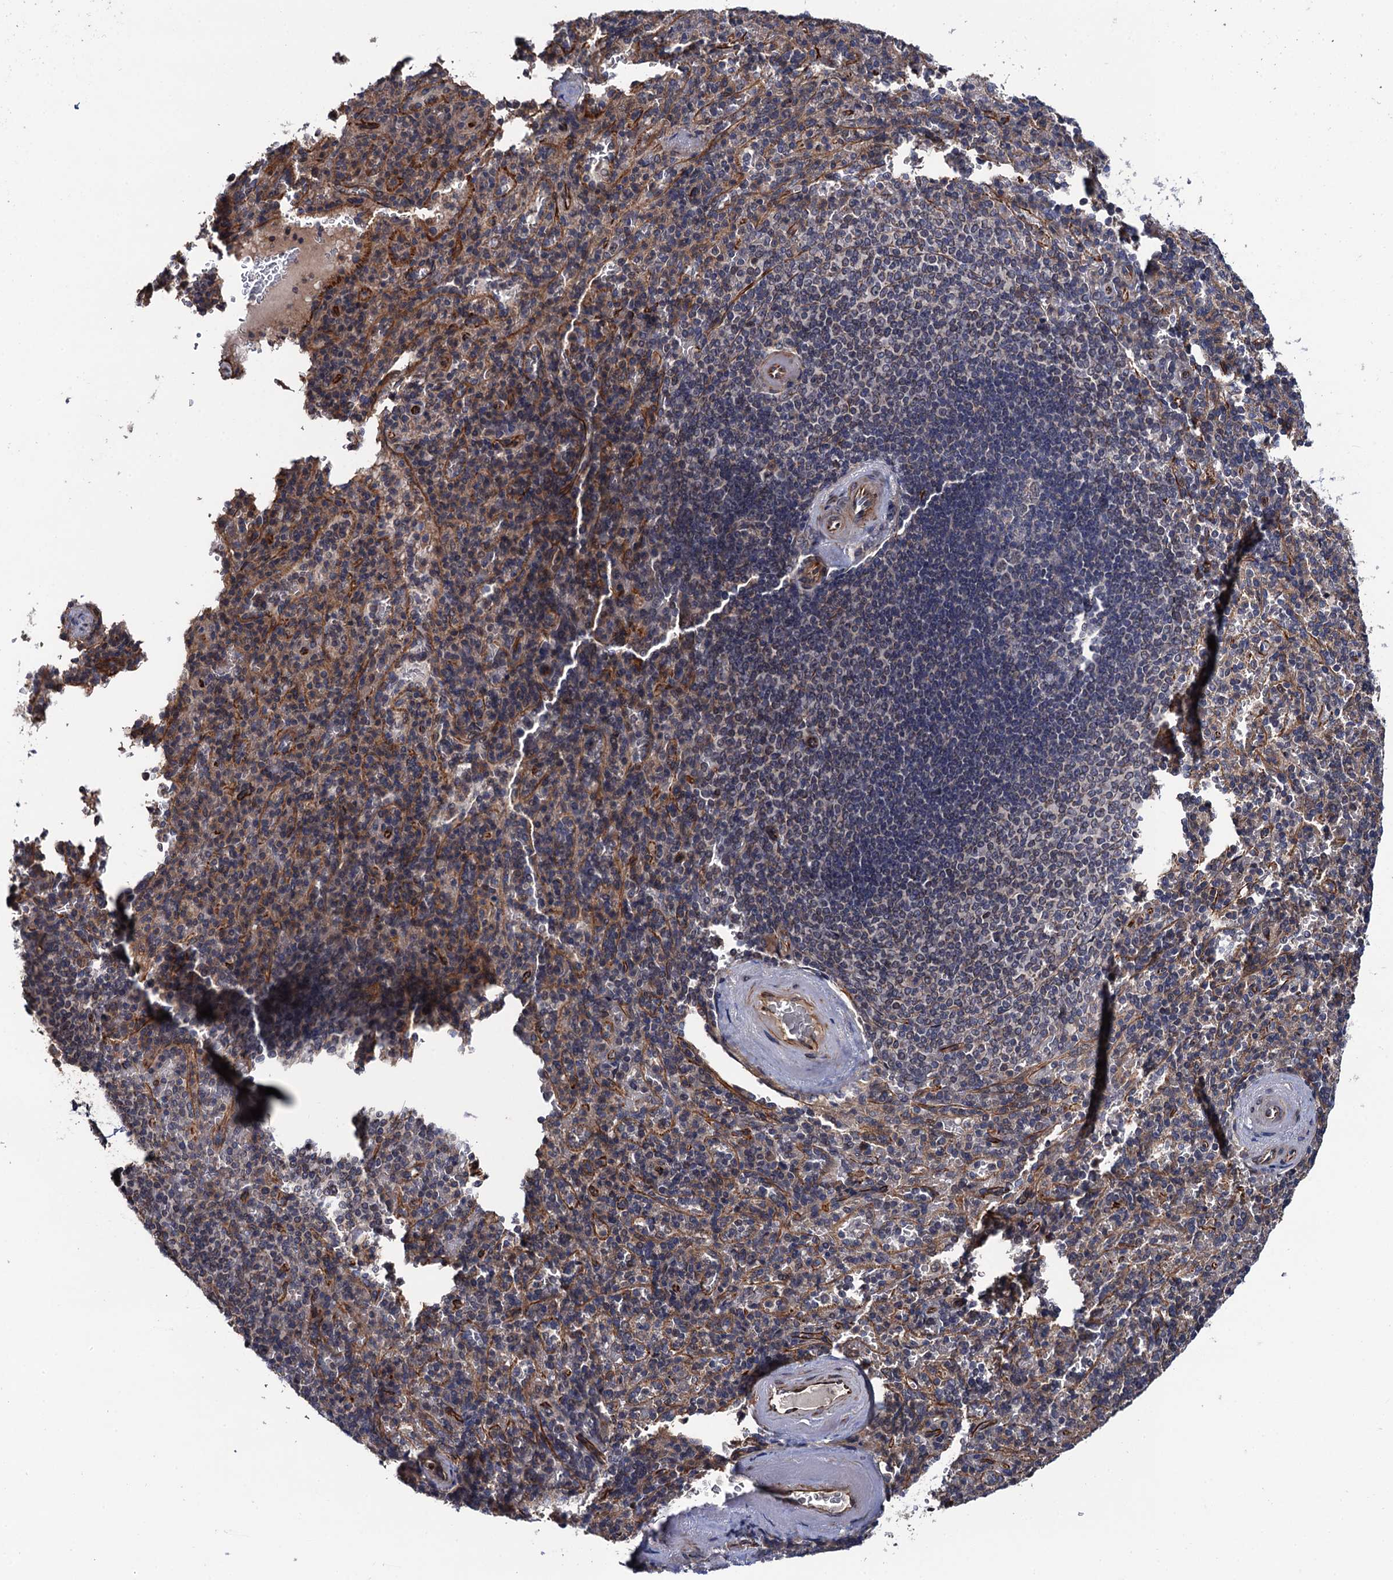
{"staining": {"intensity": "weak", "quantity": "25%-75%", "location": "cytoplasmic/membranous"}, "tissue": "spleen", "cell_type": "Cells in red pulp", "image_type": "normal", "snomed": [{"axis": "morphology", "description": "Normal tissue, NOS"}, {"axis": "topography", "description": "Spleen"}], "caption": "An immunohistochemistry micrograph of benign tissue is shown. Protein staining in brown highlights weak cytoplasmic/membranous positivity in spleen within cells in red pulp. (DAB (3,3'-diaminobenzidine) IHC, brown staining for protein, blue staining for nuclei).", "gene": "FSIP1", "patient": {"sex": "male", "age": 82}}